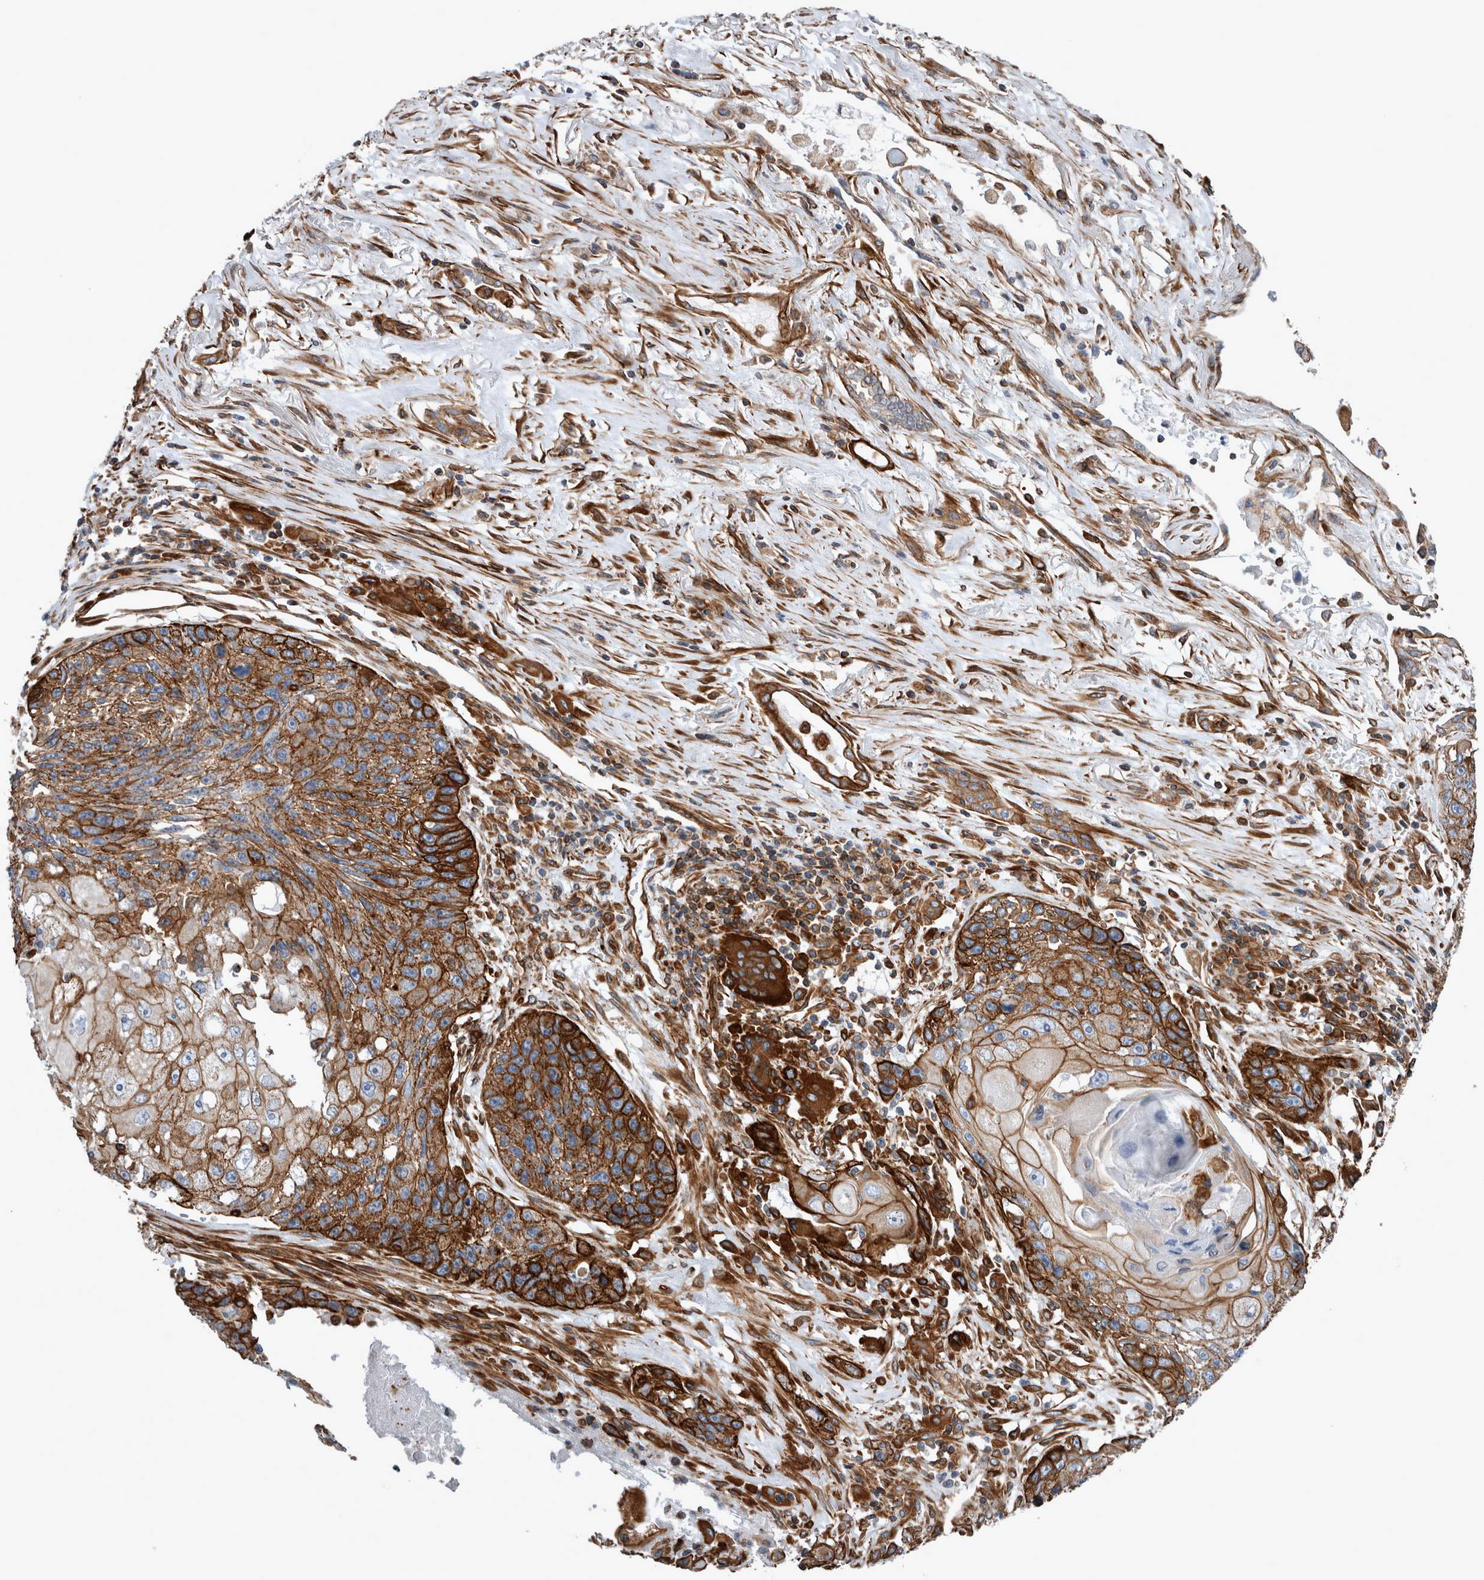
{"staining": {"intensity": "strong", "quantity": ">75%", "location": "cytoplasmic/membranous"}, "tissue": "lung cancer", "cell_type": "Tumor cells", "image_type": "cancer", "snomed": [{"axis": "morphology", "description": "Squamous cell carcinoma, NOS"}, {"axis": "topography", "description": "Lung"}], "caption": "About >75% of tumor cells in human lung cancer (squamous cell carcinoma) exhibit strong cytoplasmic/membranous protein staining as visualized by brown immunohistochemical staining.", "gene": "PLEC", "patient": {"sex": "male", "age": 61}}